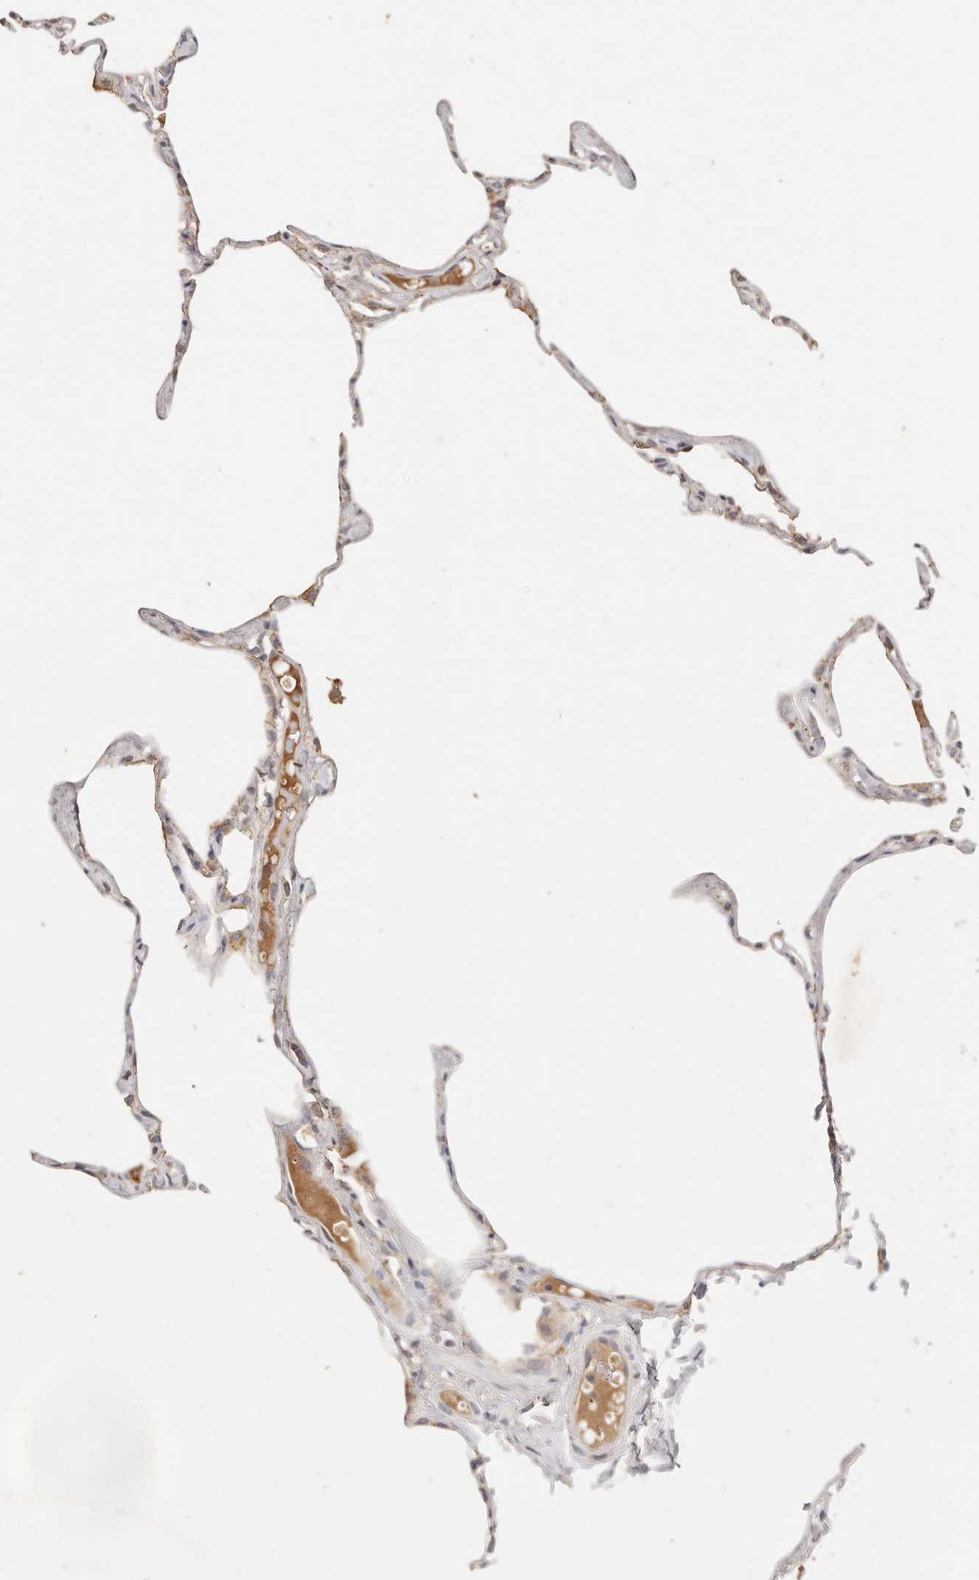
{"staining": {"intensity": "weak", "quantity": "<25%", "location": "cytoplasmic/membranous"}, "tissue": "lung", "cell_type": "Alveolar cells", "image_type": "normal", "snomed": [{"axis": "morphology", "description": "Normal tissue, NOS"}, {"axis": "topography", "description": "Lung"}], "caption": "This is an immunohistochemistry micrograph of normal lung. There is no positivity in alveolar cells.", "gene": "CXADR", "patient": {"sex": "male", "age": 65}}